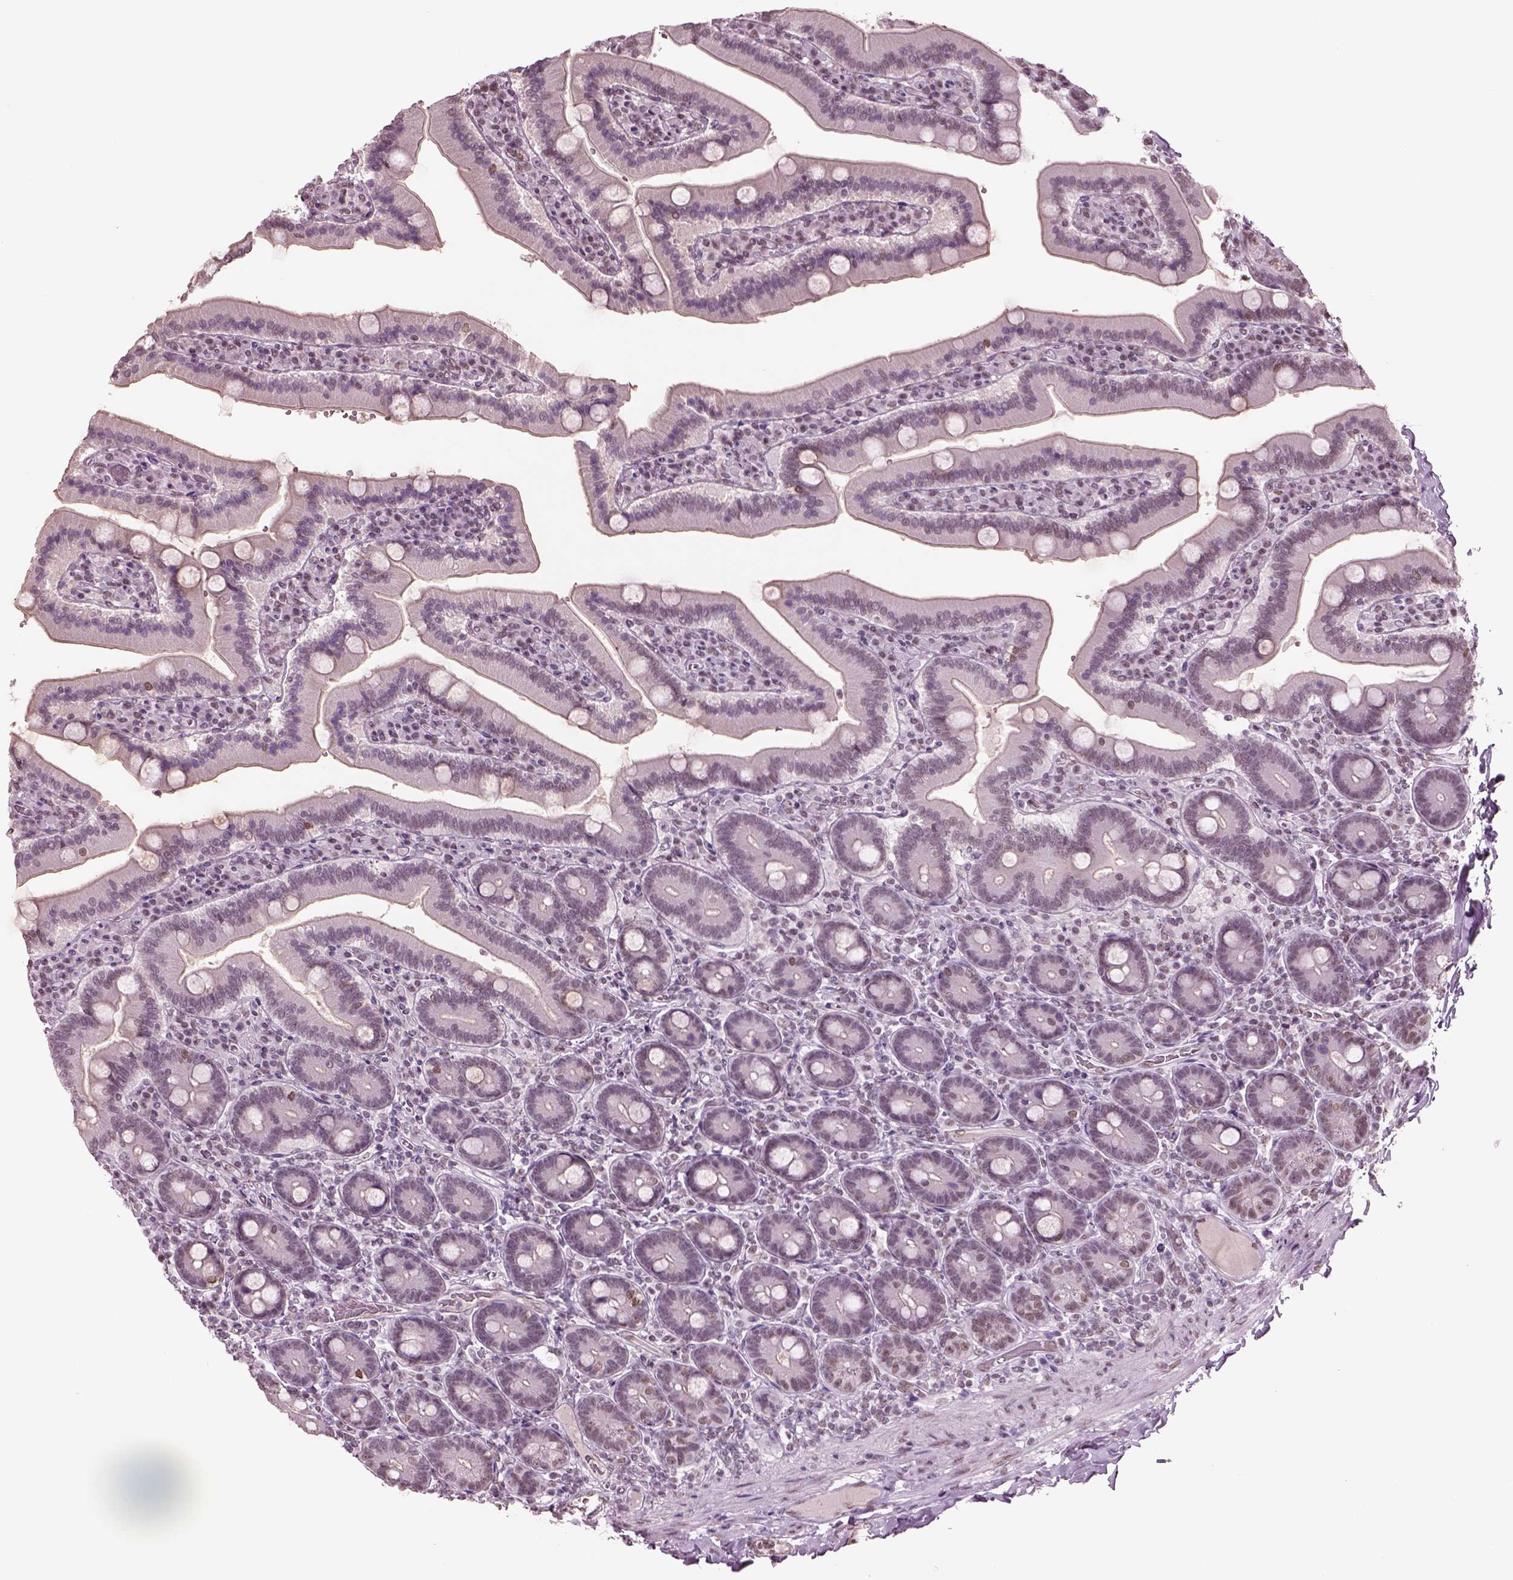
{"staining": {"intensity": "weak", "quantity": "25%-75%", "location": "nuclear"}, "tissue": "duodenum", "cell_type": "Glandular cells", "image_type": "normal", "snomed": [{"axis": "morphology", "description": "Normal tissue, NOS"}, {"axis": "topography", "description": "Duodenum"}], "caption": "Weak nuclear expression for a protein is identified in about 25%-75% of glandular cells of unremarkable duodenum using IHC.", "gene": "SEPHS1", "patient": {"sex": "female", "age": 62}}